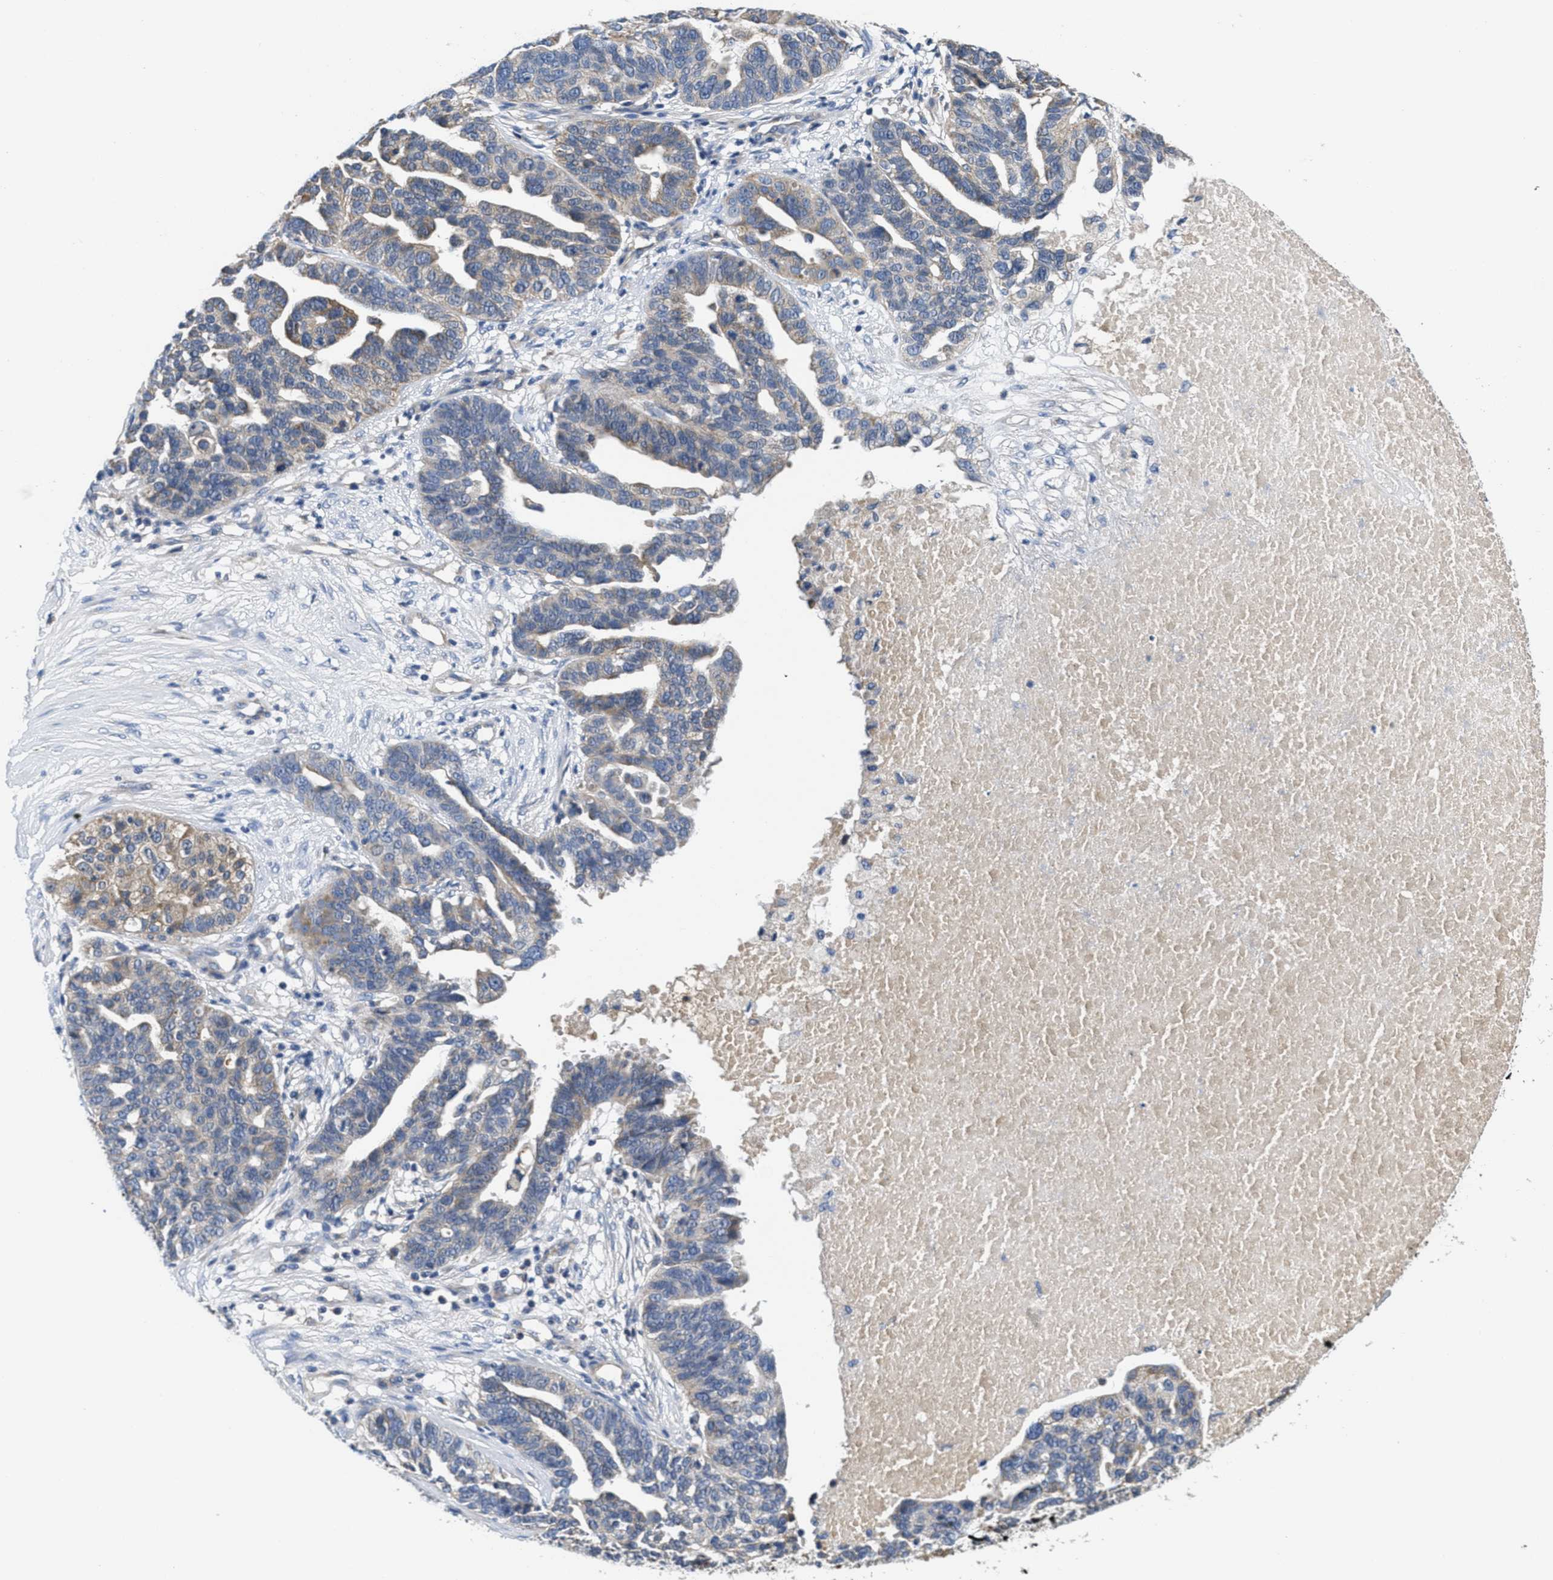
{"staining": {"intensity": "weak", "quantity": "25%-75%", "location": "cytoplasmic/membranous"}, "tissue": "ovarian cancer", "cell_type": "Tumor cells", "image_type": "cancer", "snomed": [{"axis": "morphology", "description": "Cystadenocarcinoma, serous, NOS"}, {"axis": "topography", "description": "Ovary"}], "caption": "A low amount of weak cytoplasmic/membranous expression is identified in approximately 25%-75% of tumor cells in ovarian cancer (serous cystadenocarcinoma) tissue.", "gene": "GALK1", "patient": {"sex": "female", "age": 59}}